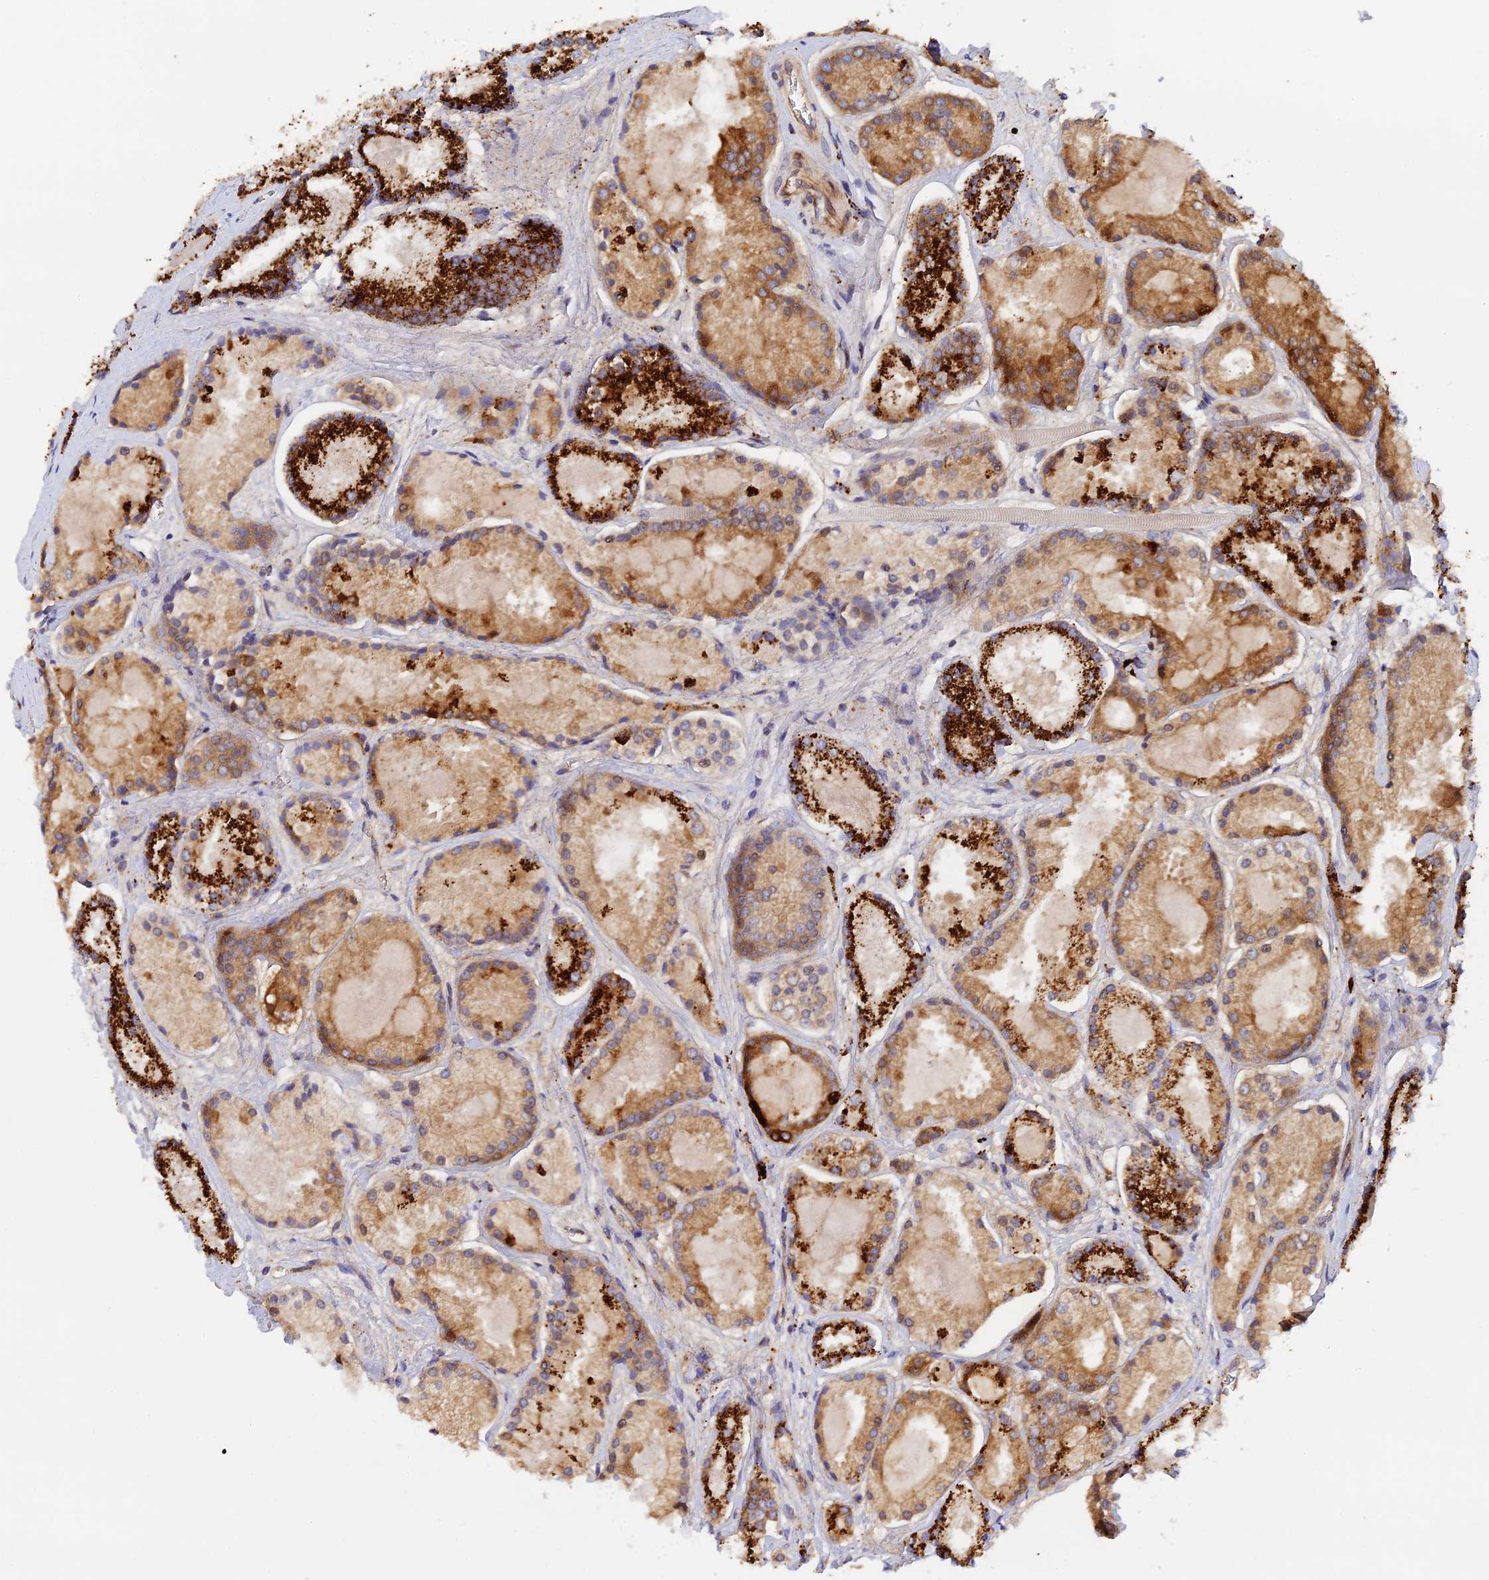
{"staining": {"intensity": "strong", "quantity": "25%-75%", "location": "cytoplasmic/membranous"}, "tissue": "prostate cancer", "cell_type": "Tumor cells", "image_type": "cancer", "snomed": [{"axis": "morphology", "description": "Adenocarcinoma, High grade"}, {"axis": "topography", "description": "Prostate"}], "caption": "Brown immunohistochemical staining in prostate cancer demonstrates strong cytoplasmic/membranous positivity in approximately 25%-75% of tumor cells.", "gene": "PPP2R3C", "patient": {"sex": "male", "age": 67}}